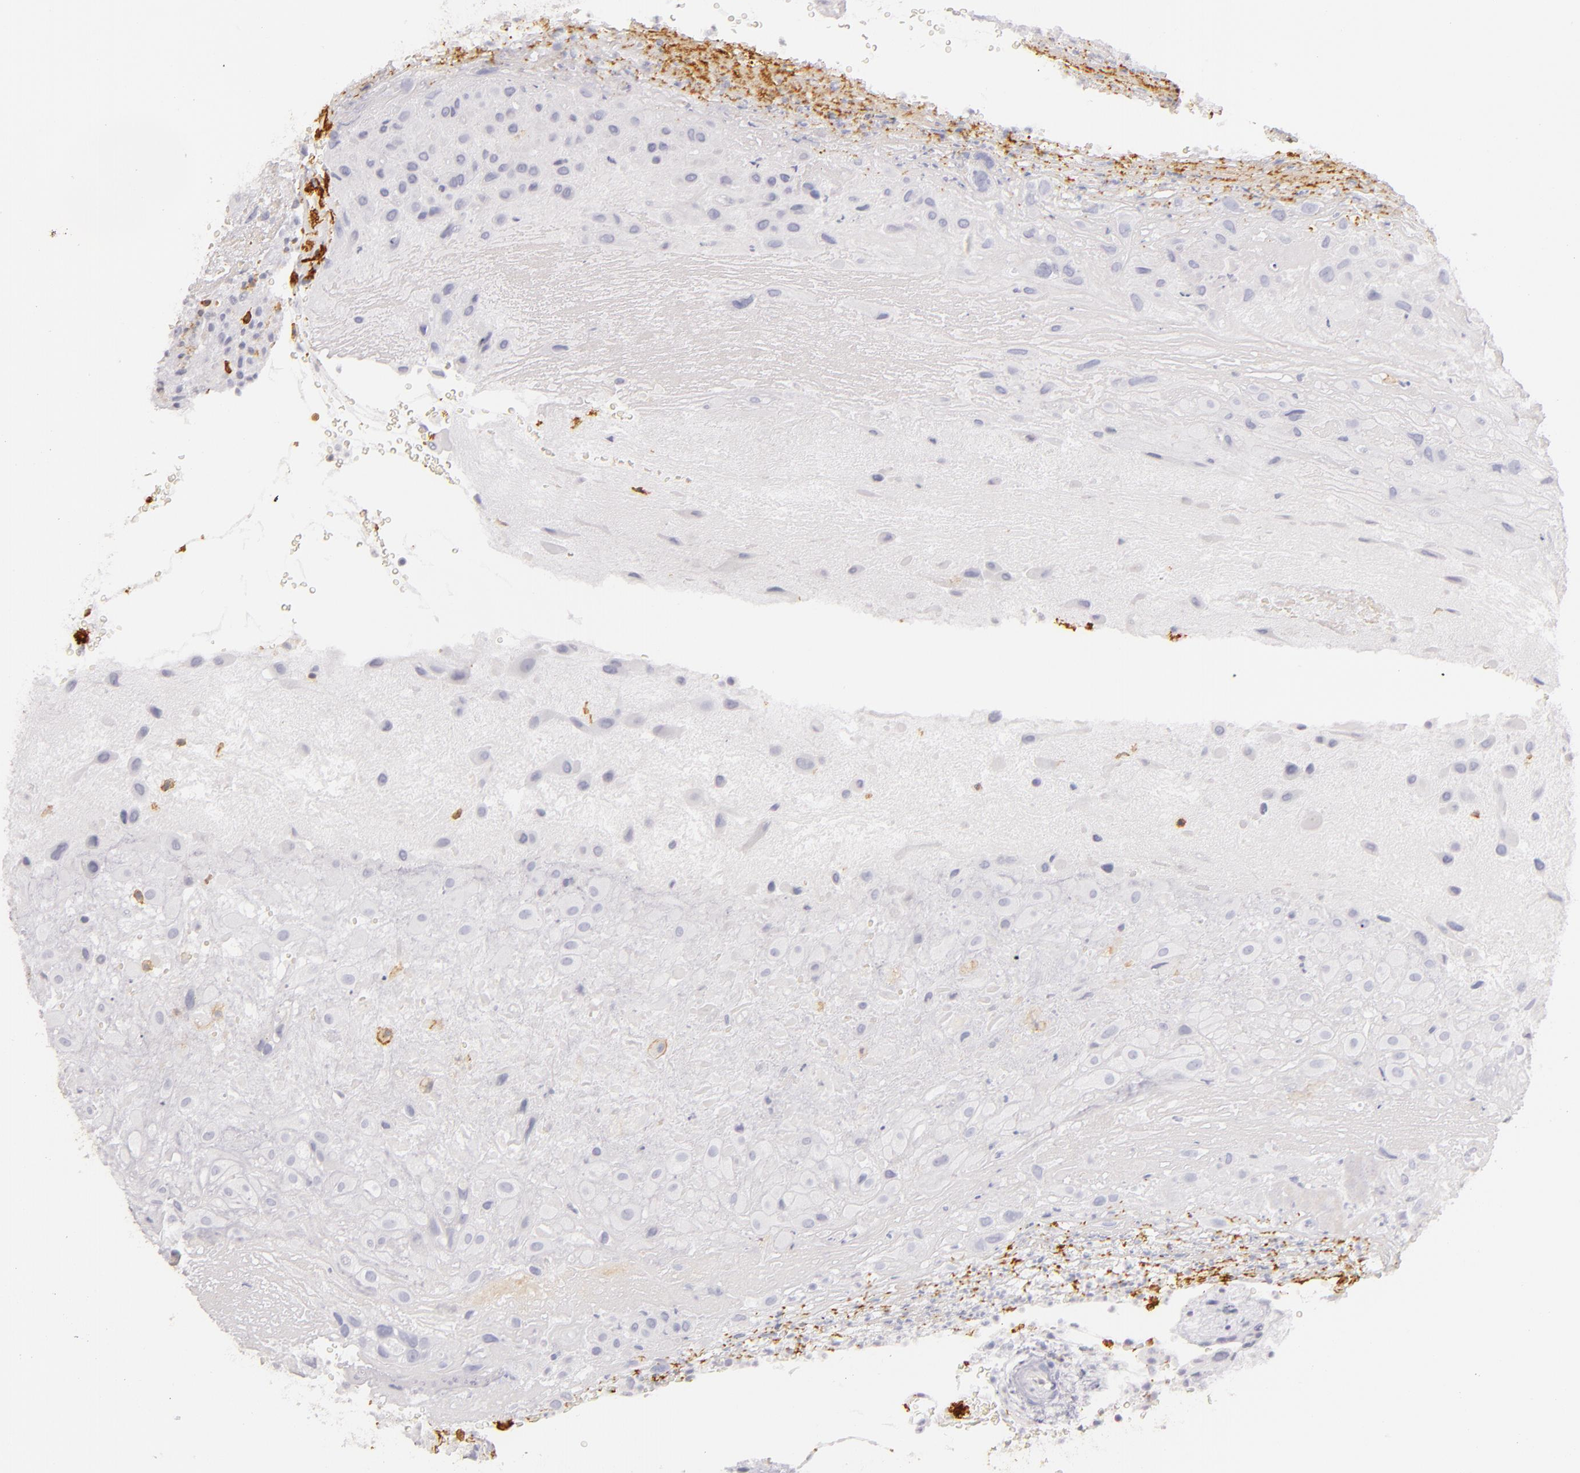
{"staining": {"intensity": "negative", "quantity": "none", "location": "none"}, "tissue": "placenta", "cell_type": "Decidual cells", "image_type": "normal", "snomed": [{"axis": "morphology", "description": "Normal tissue, NOS"}, {"axis": "topography", "description": "Placenta"}], "caption": "This is an immunohistochemistry histopathology image of benign placenta. There is no positivity in decidual cells.", "gene": "LAT", "patient": {"sex": "female", "age": 19}}